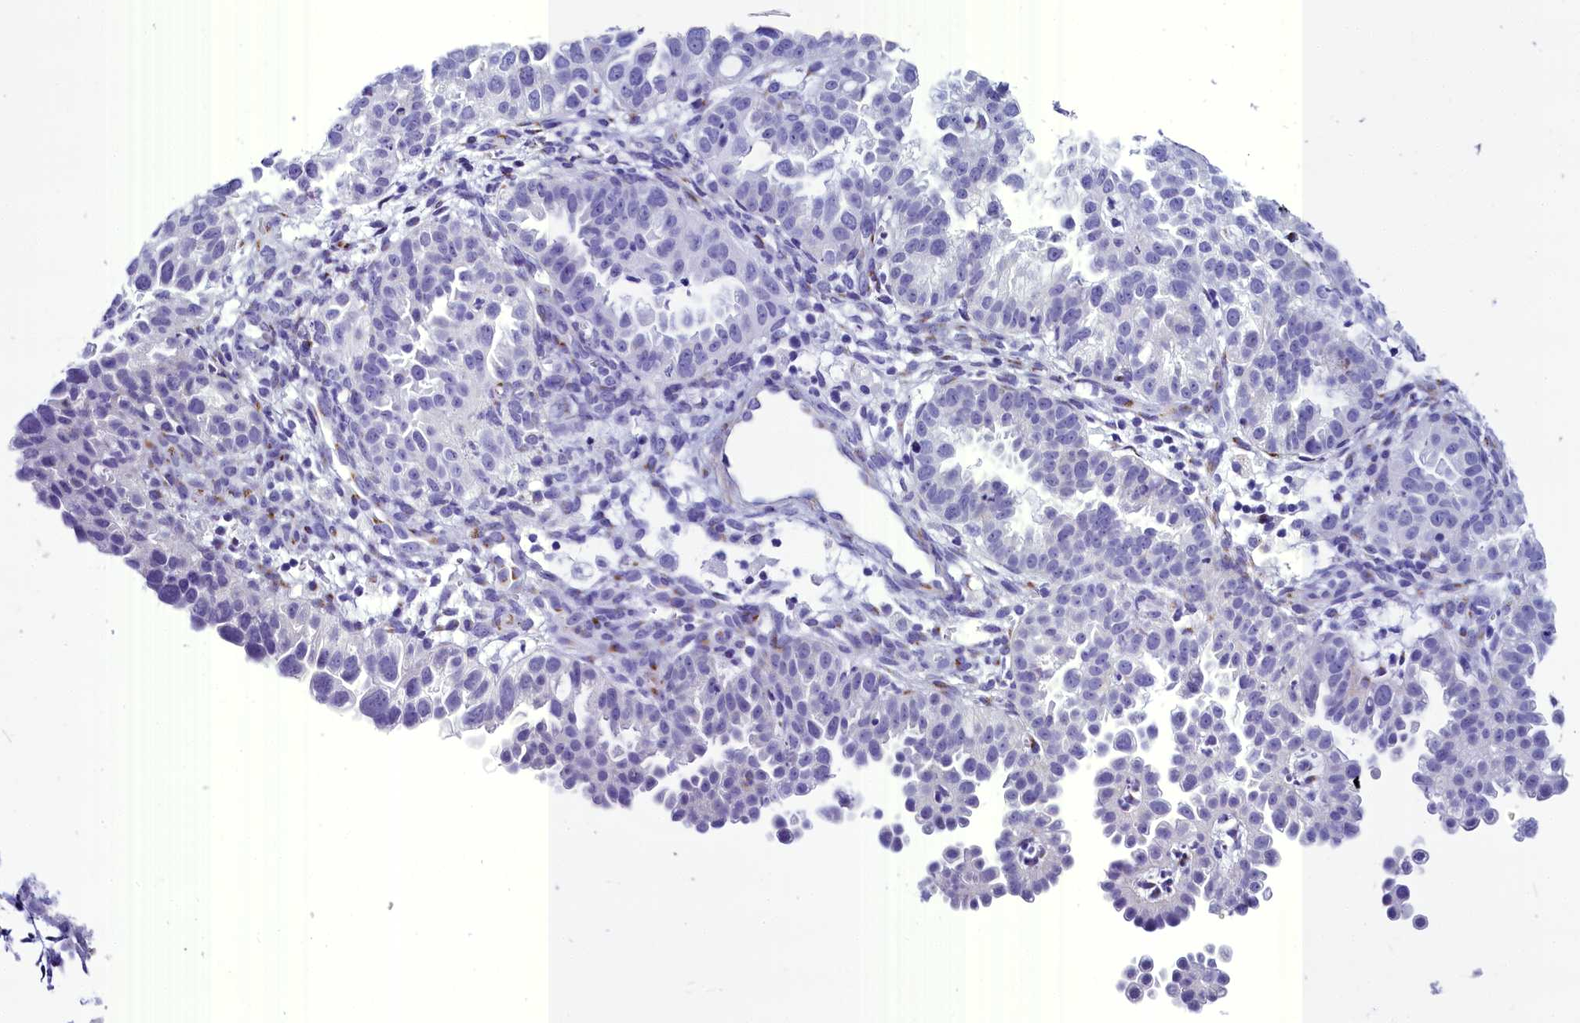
{"staining": {"intensity": "negative", "quantity": "none", "location": "none"}, "tissue": "endometrial cancer", "cell_type": "Tumor cells", "image_type": "cancer", "snomed": [{"axis": "morphology", "description": "Adenocarcinoma, NOS"}, {"axis": "topography", "description": "Endometrium"}], "caption": "This is an IHC histopathology image of endometrial adenocarcinoma. There is no expression in tumor cells.", "gene": "AP3B2", "patient": {"sex": "female", "age": 85}}